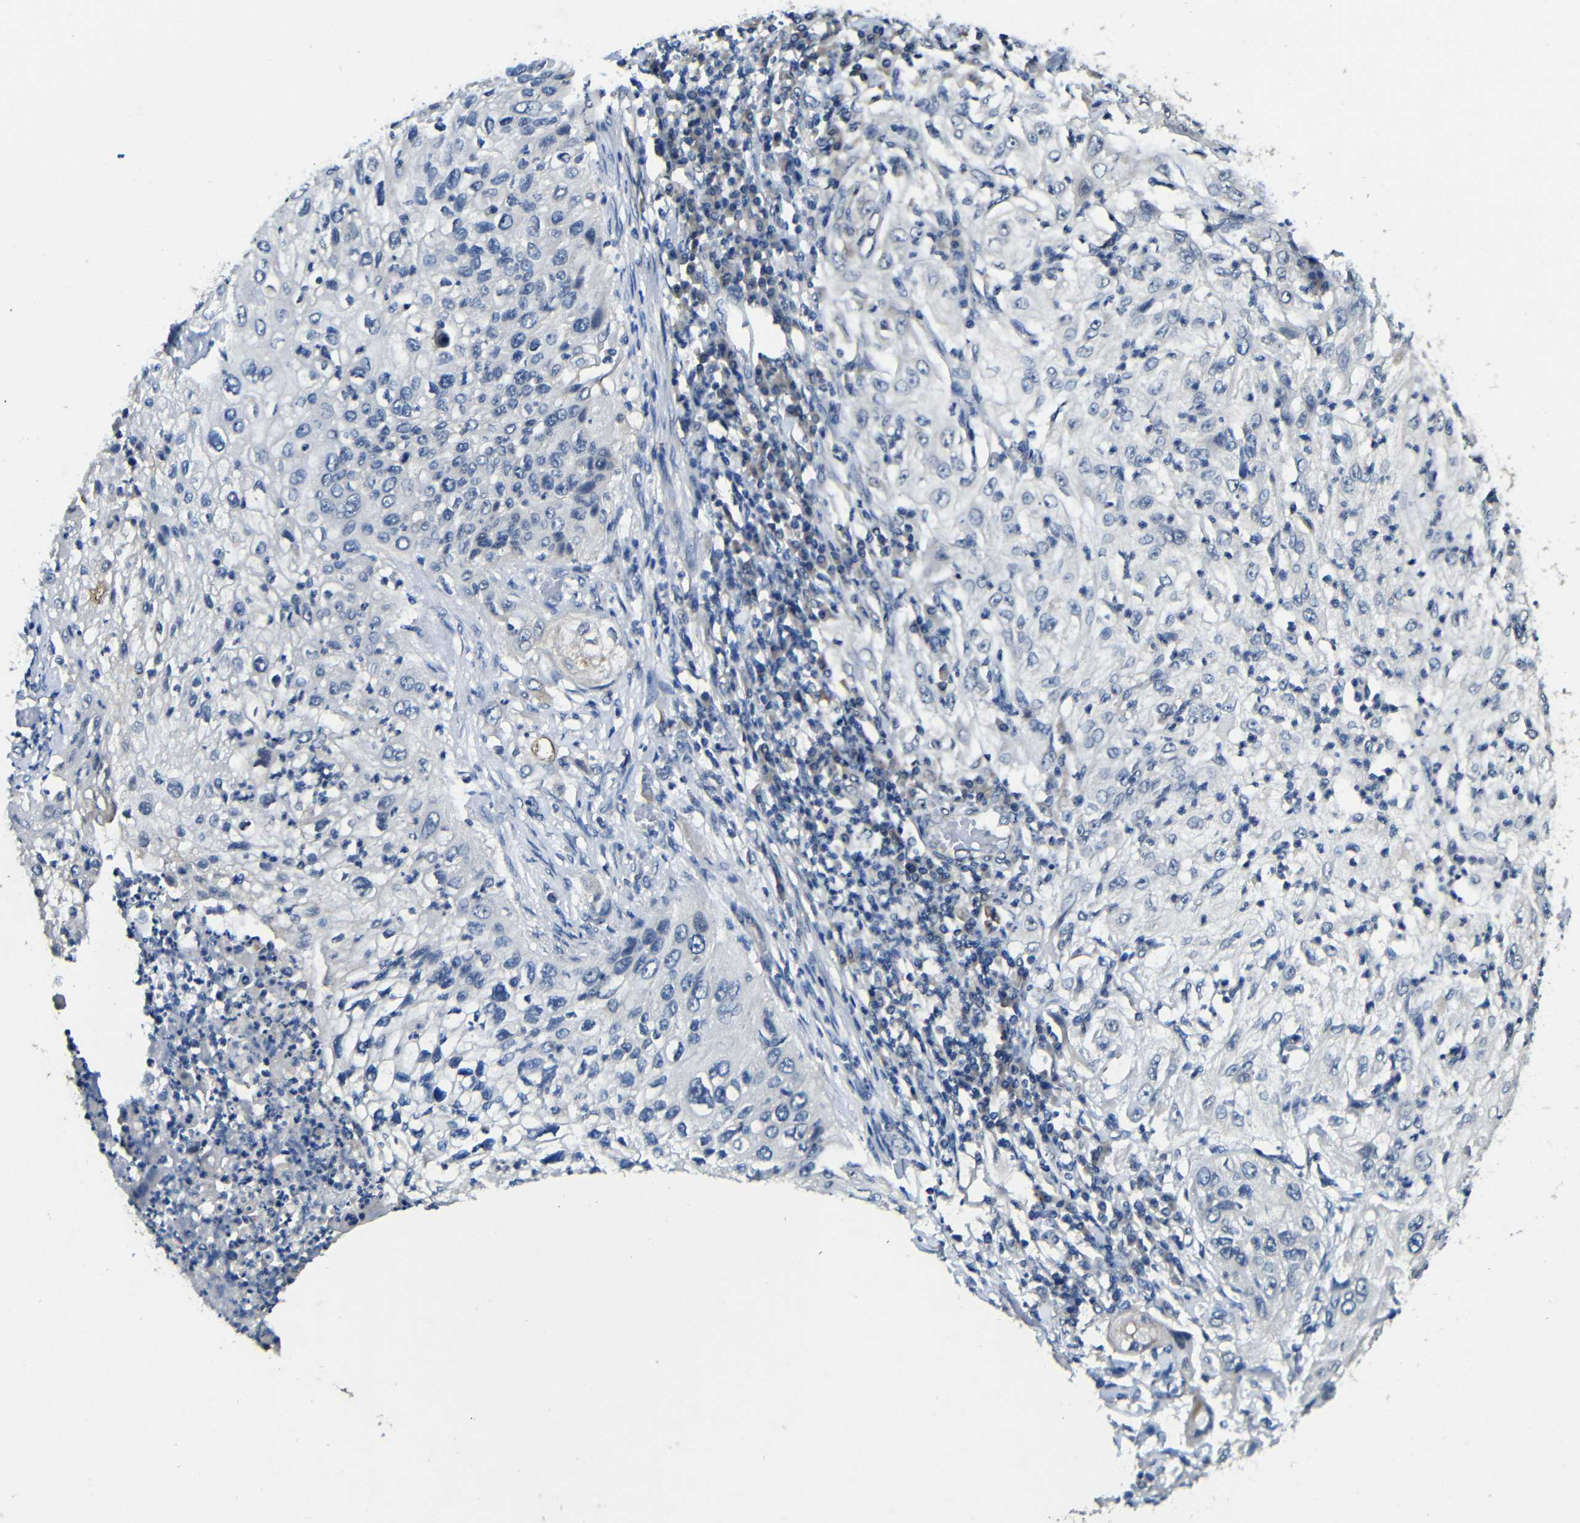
{"staining": {"intensity": "negative", "quantity": "none", "location": "none"}, "tissue": "lung cancer", "cell_type": "Tumor cells", "image_type": "cancer", "snomed": [{"axis": "morphology", "description": "Inflammation, NOS"}, {"axis": "morphology", "description": "Squamous cell carcinoma, NOS"}, {"axis": "topography", "description": "Lymph node"}, {"axis": "topography", "description": "Soft tissue"}, {"axis": "topography", "description": "Lung"}], "caption": "Immunohistochemistry image of squamous cell carcinoma (lung) stained for a protein (brown), which displays no staining in tumor cells.", "gene": "FAM172A", "patient": {"sex": "male", "age": 66}}